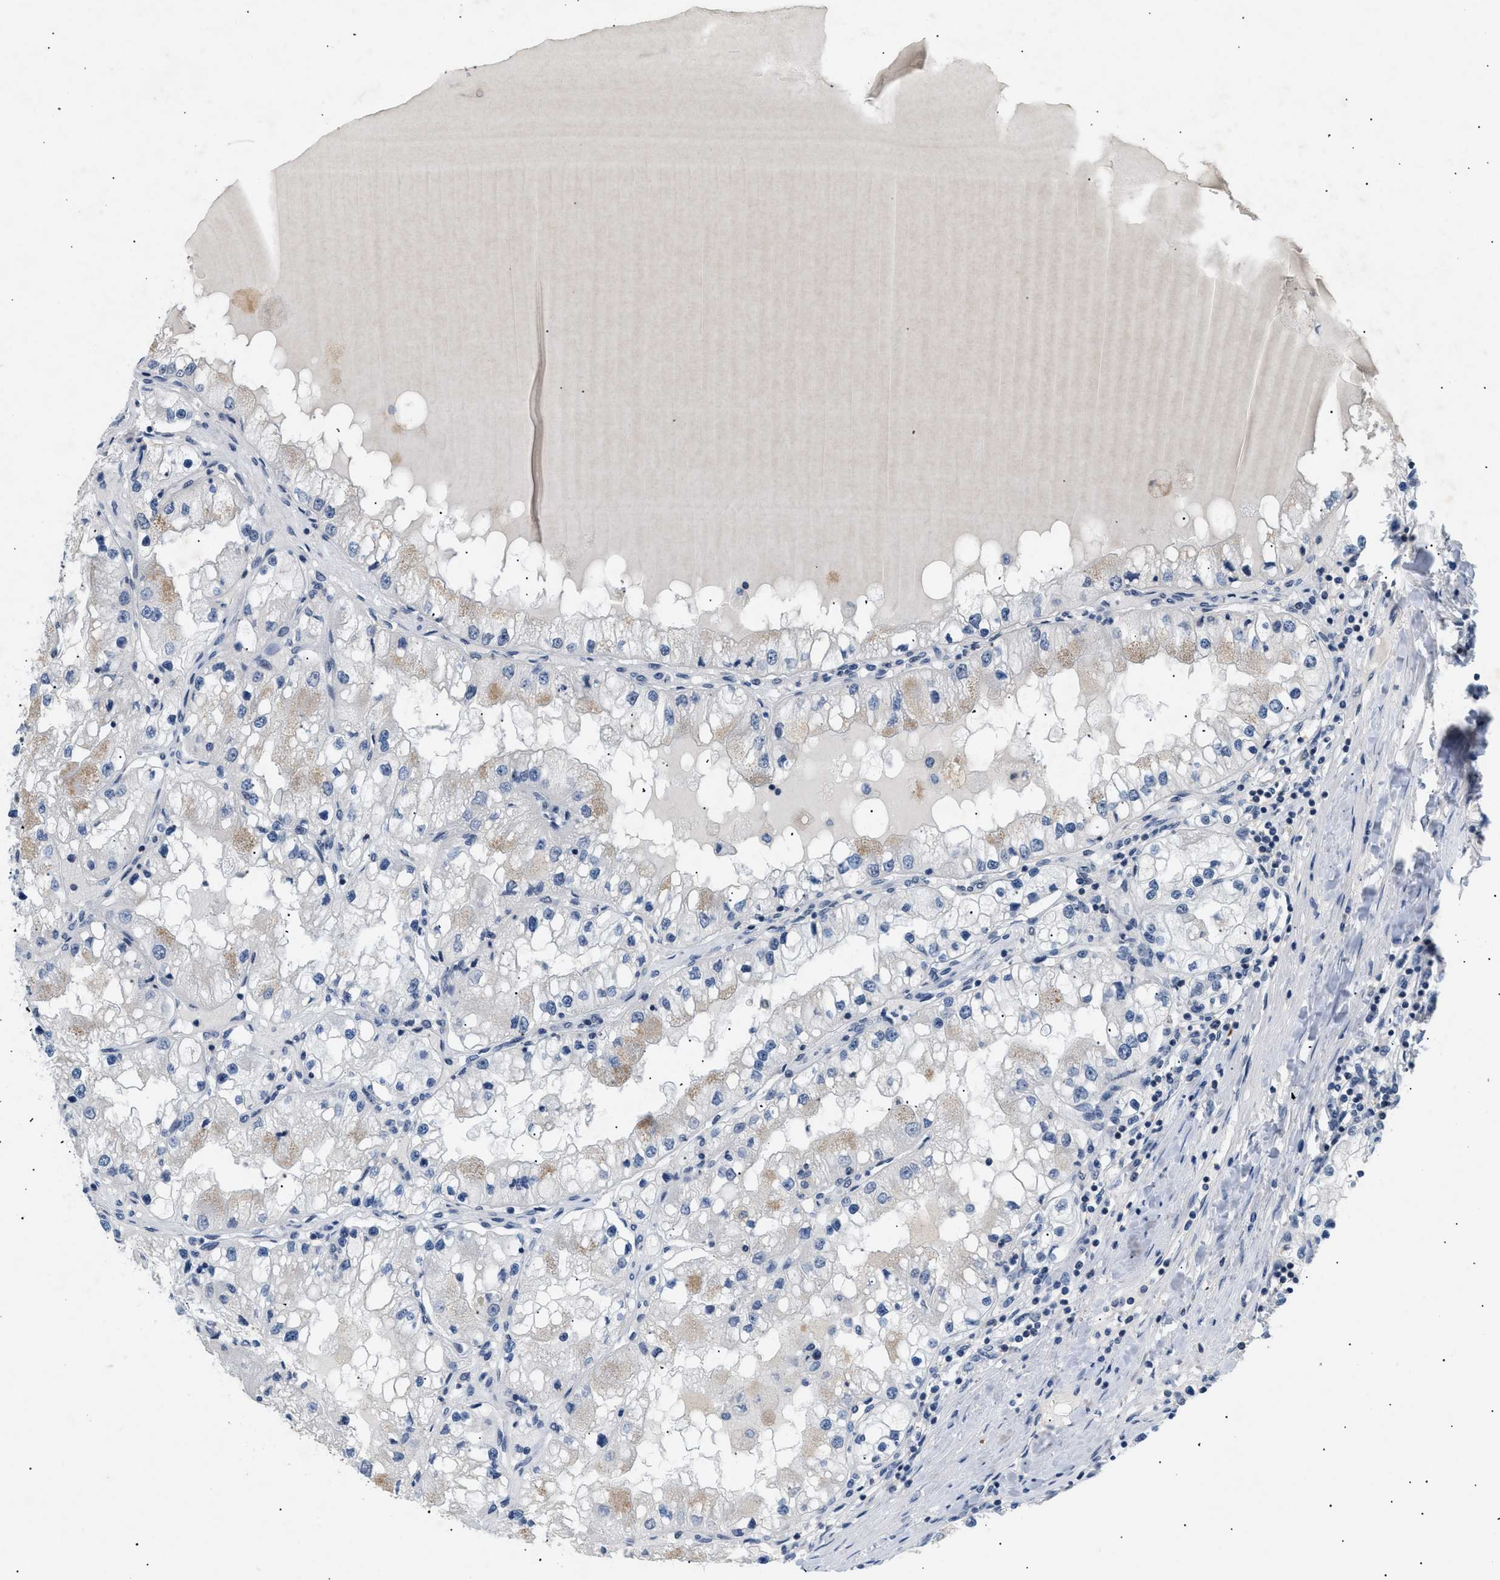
{"staining": {"intensity": "moderate", "quantity": "<25%", "location": "cytoplasmic/membranous"}, "tissue": "renal cancer", "cell_type": "Tumor cells", "image_type": "cancer", "snomed": [{"axis": "morphology", "description": "Adenocarcinoma, NOS"}, {"axis": "topography", "description": "Kidney"}], "caption": "Renal cancer (adenocarcinoma) stained with a protein marker reveals moderate staining in tumor cells.", "gene": "KCNC3", "patient": {"sex": "male", "age": 68}}